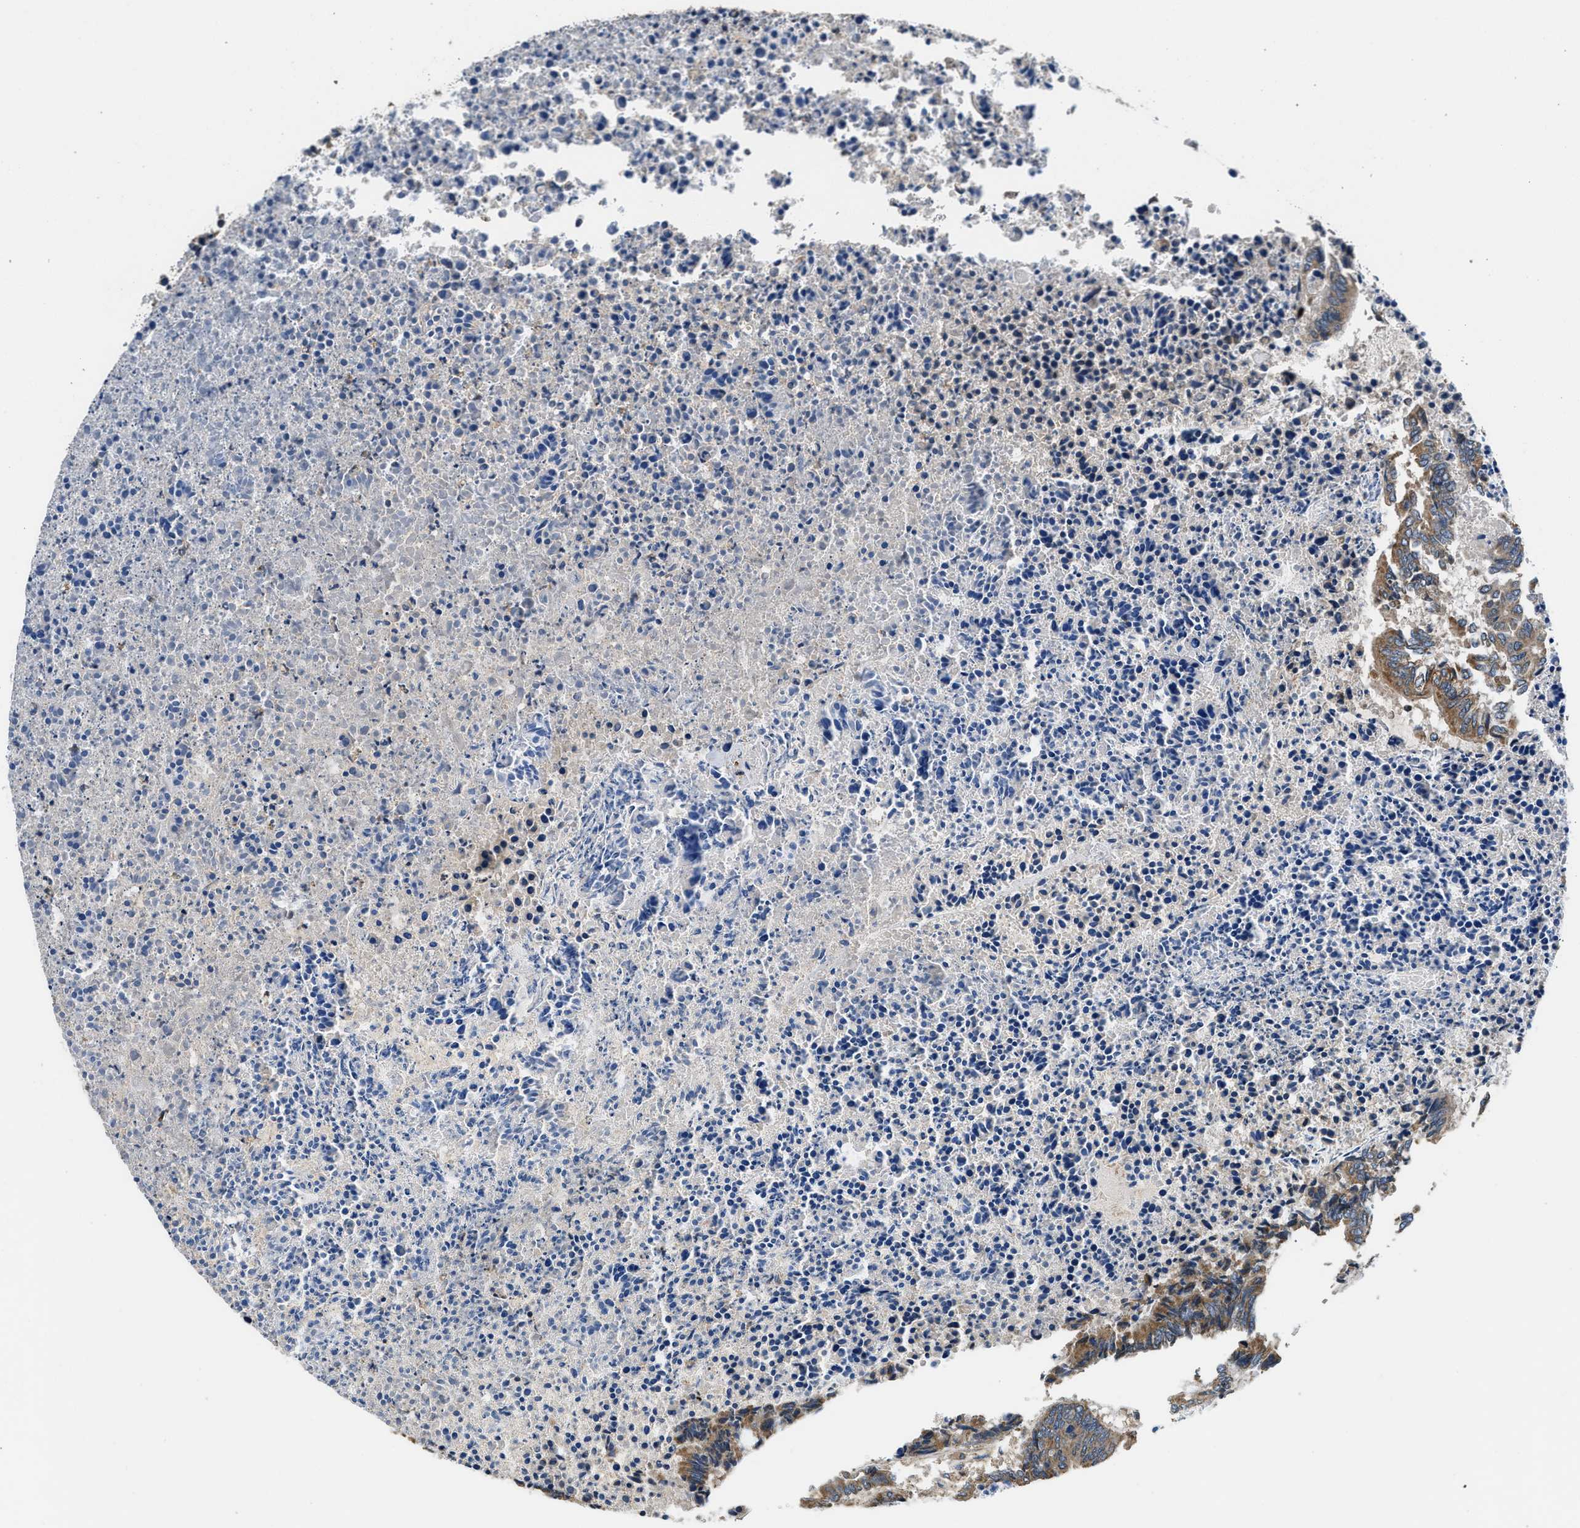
{"staining": {"intensity": "moderate", "quantity": ">75%", "location": "cytoplasmic/membranous"}, "tissue": "colorectal cancer", "cell_type": "Tumor cells", "image_type": "cancer", "snomed": [{"axis": "morphology", "description": "Adenocarcinoma, NOS"}, {"axis": "topography", "description": "Rectum"}], "caption": "Protein staining displays moderate cytoplasmic/membranous staining in about >75% of tumor cells in colorectal cancer.", "gene": "SSH2", "patient": {"sex": "male", "age": 63}}